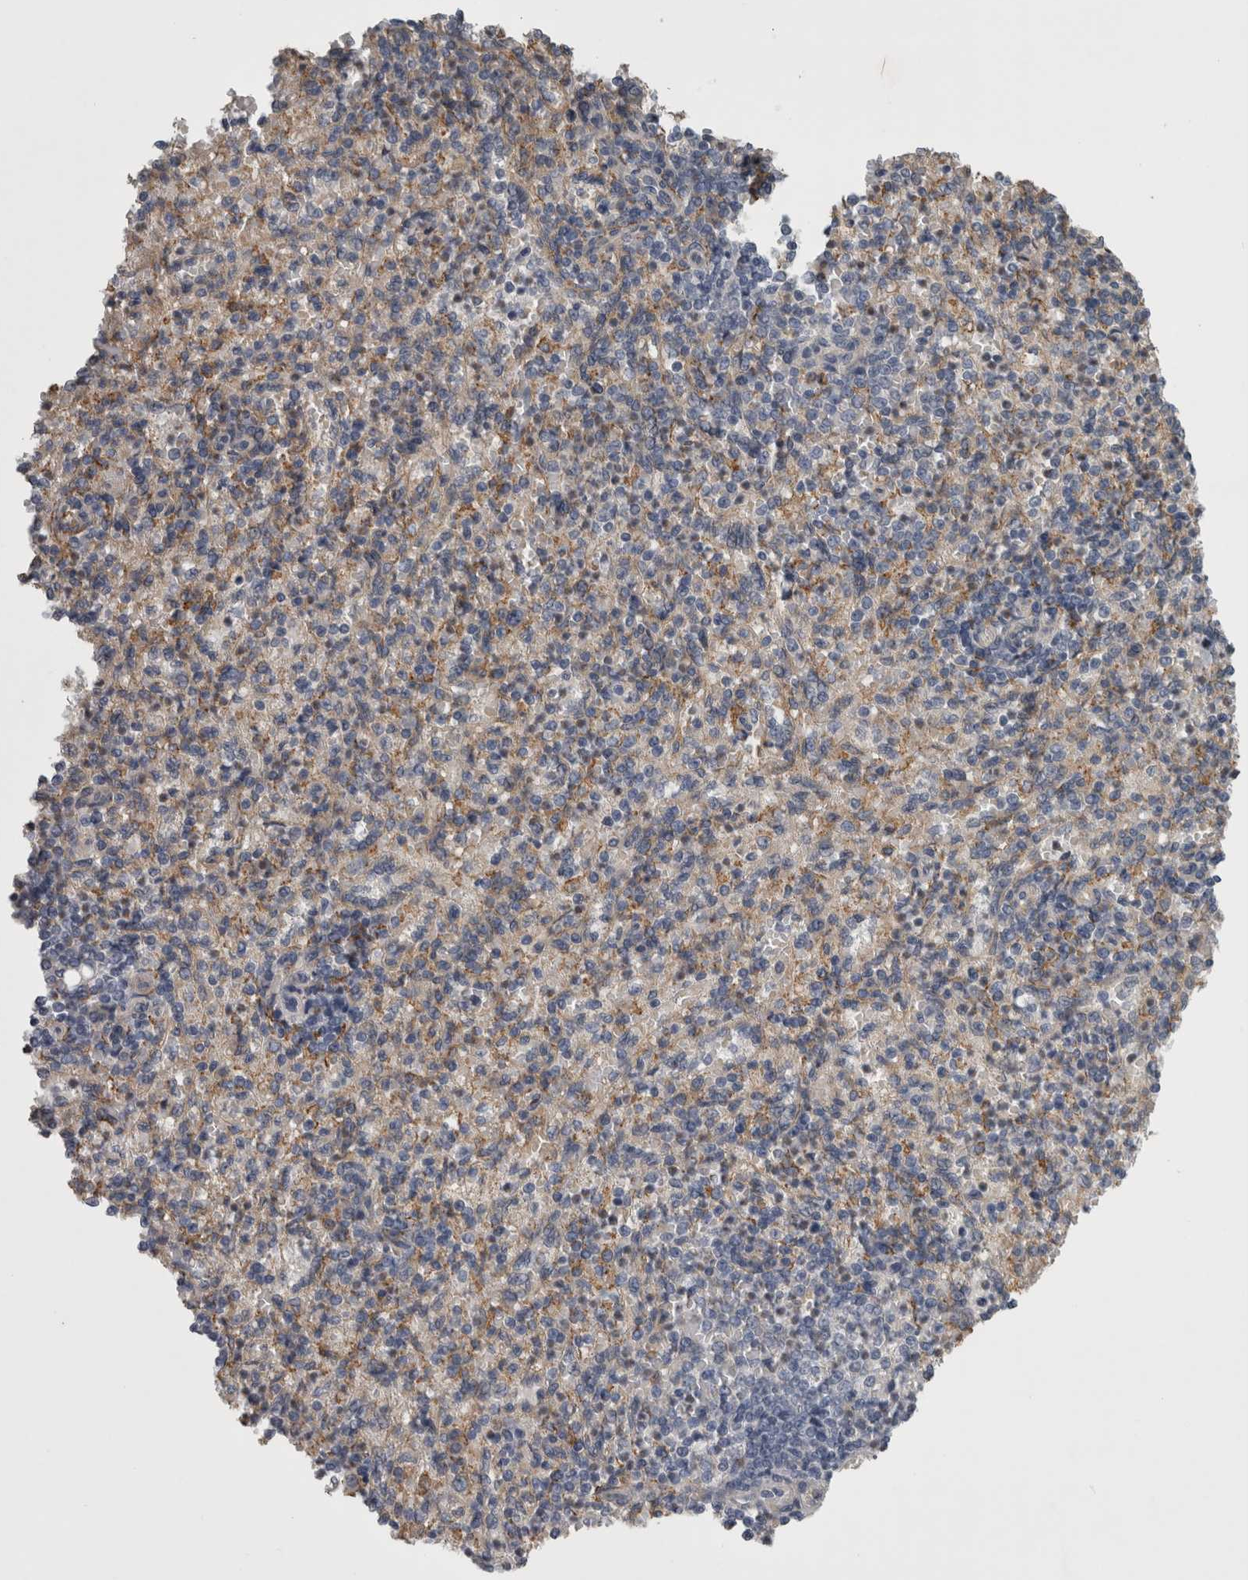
{"staining": {"intensity": "weak", "quantity": "<25%", "location": "cytoplasmic/membranous"}, "tissue": "spleen", "cell_type": "Cells in red pulp", "image_type": "normal", "snomed": [{"axis": "morphology", "description": "Normal tissue, NOS"}, {"axis": "topography", "description": "Spleen"}], "caption": "Photomicrograph shows no significant protein staining in cells in red pulp of benign spleen. Brightfield microscopy of immunohistochemistry stained with DAB (brown) and hematoxylin (blue), captured at high magnification.", "gene": "PRKCI", "patient": {"sex": "female", "age": 74}}